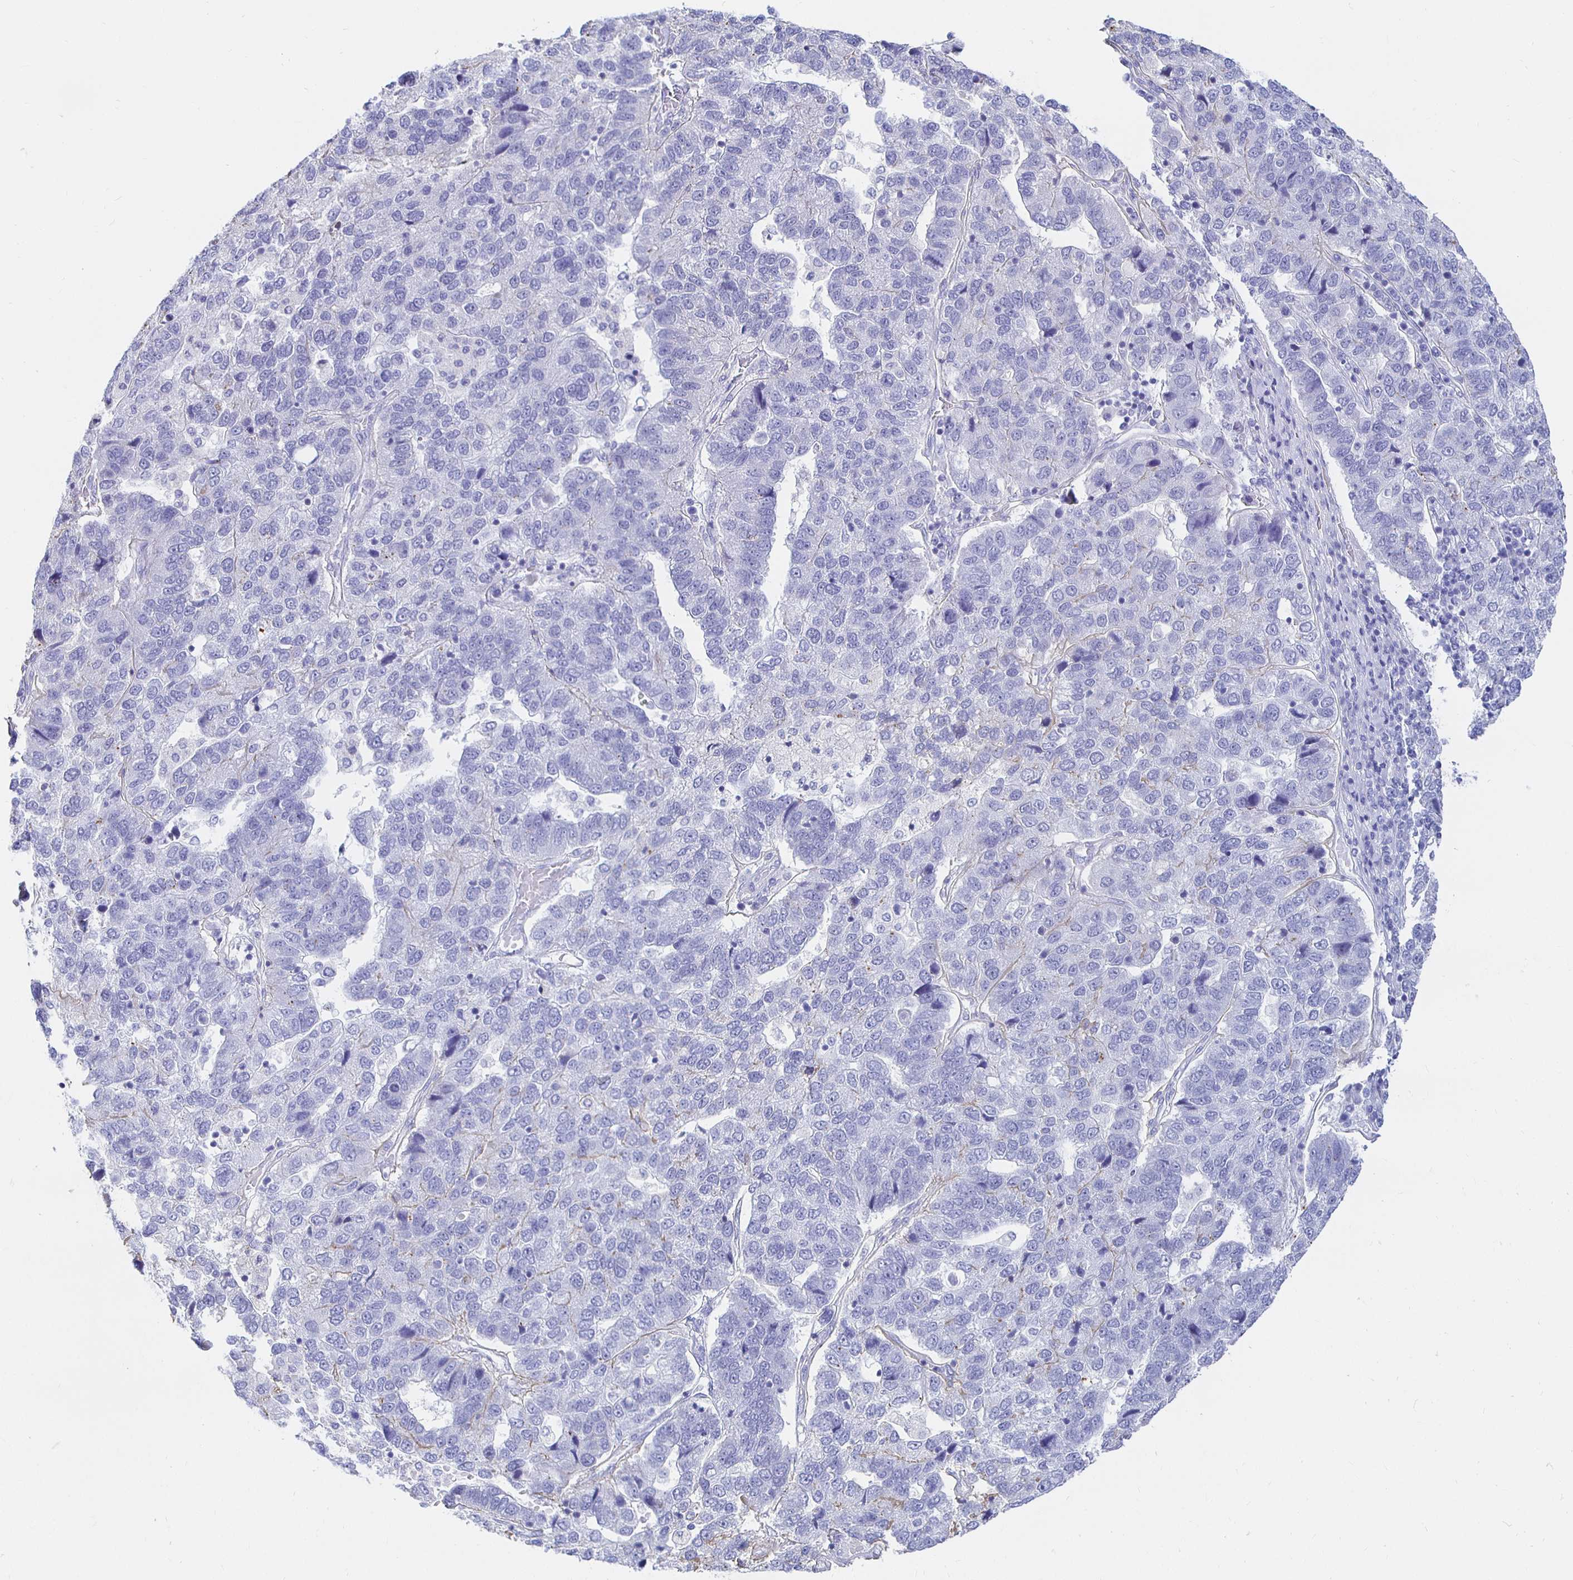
{"staining": {"intensity": "negative", "quantity": "none", "location": "none"}, "tissue": "pancreatic cancer", "cell_type": "Tumor cells", "image_type": "cancer", "snomed": [{"axis": "morphology", "description": "Adenocarcinoma, NOS"}, {"axis": "topography", "description": "Pancreas"}], "caption": "Tumor cells show no significant expression in pancreatic adenocarcinoma.", "gene": "UMOD", "patient": {"sex": "female", "age": 61}}